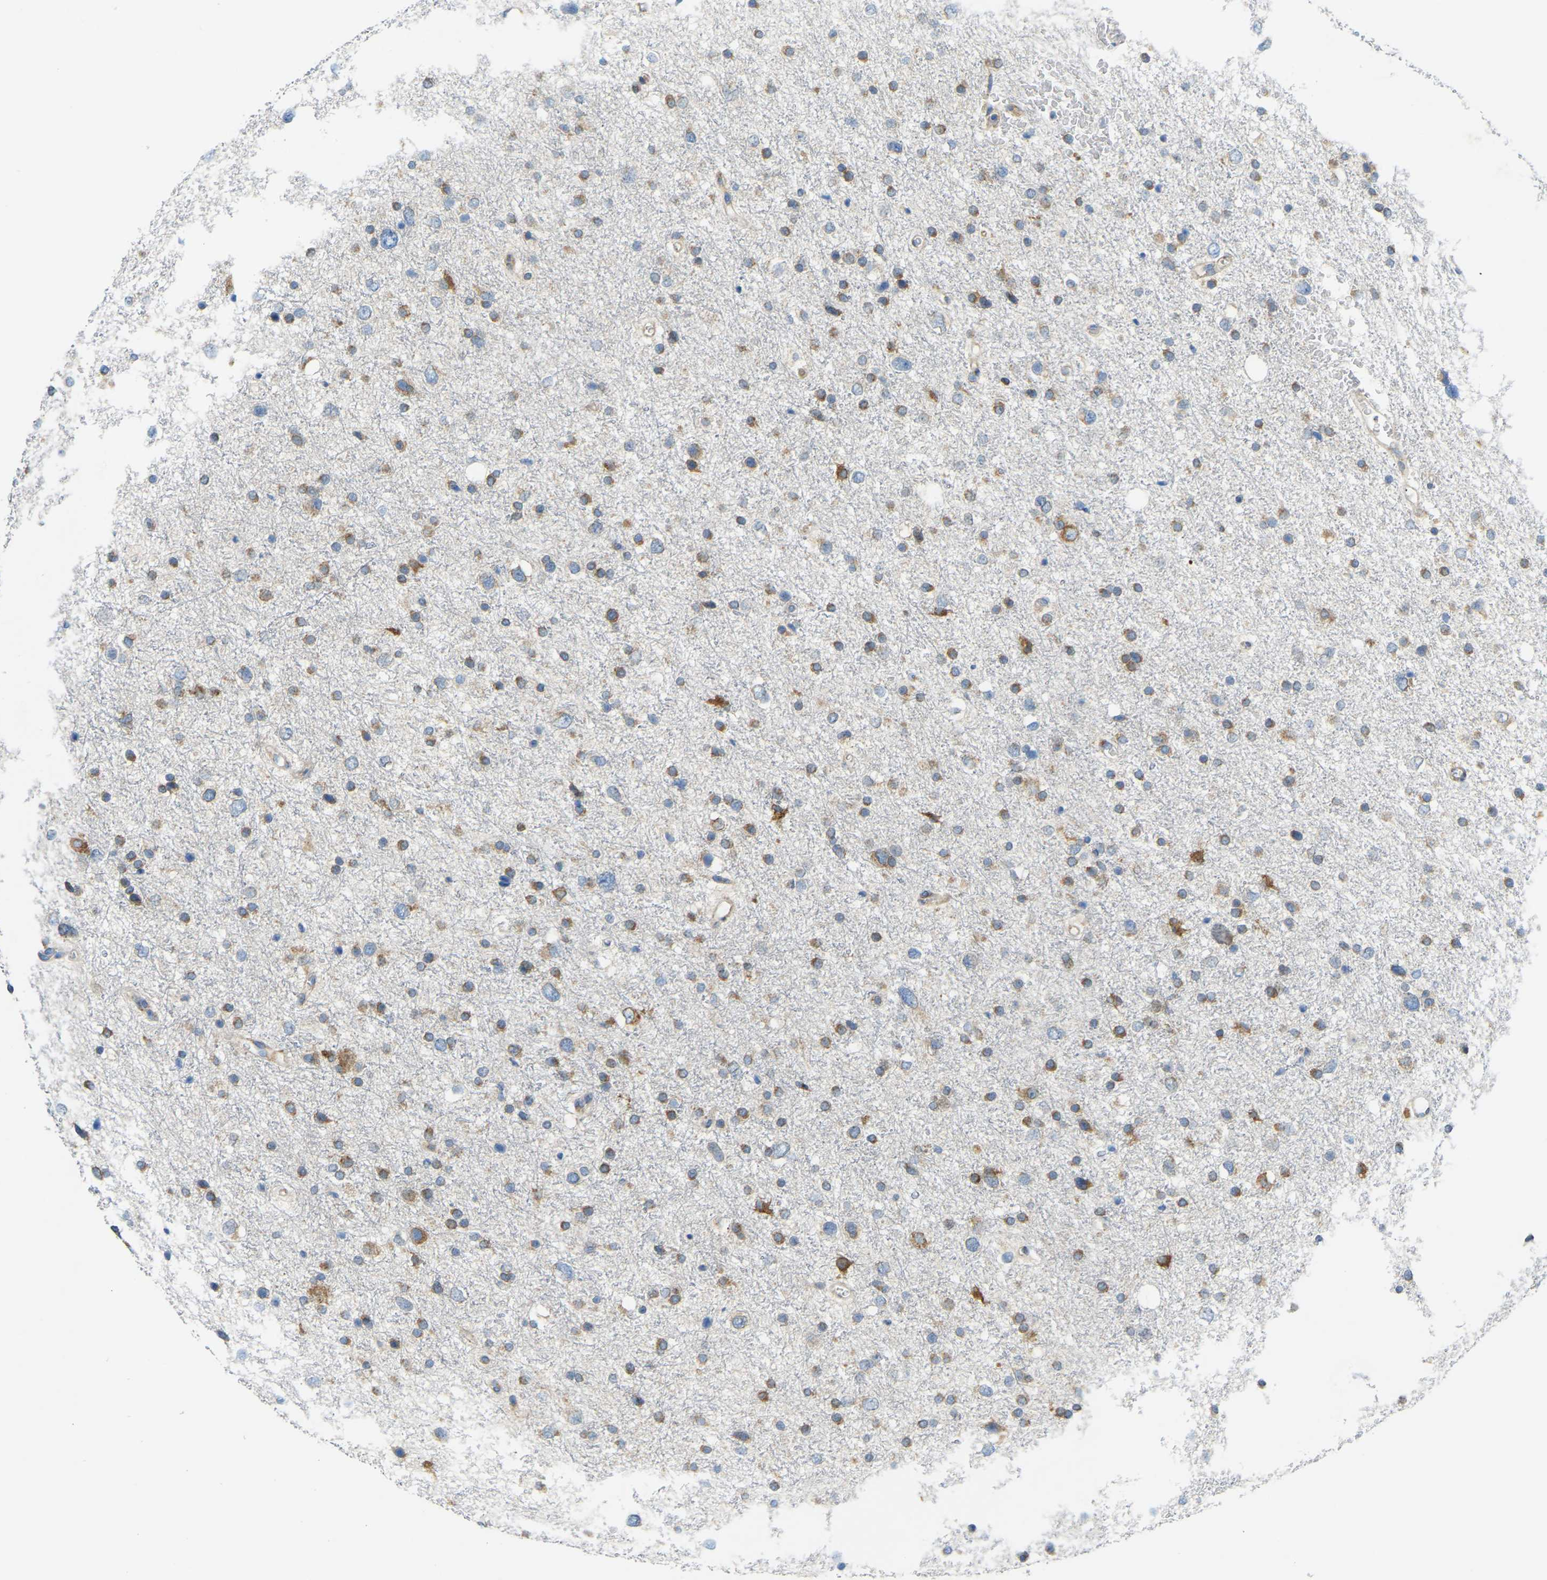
{"staining": {"intensity": "strong", "quantity": "25%-75%", "location": "cytoplasmic/membranous"}, "tissue": "glioma", "cell_type": "Tumor cells", "image_type": "cancer", "snomed": [{"axis": "morphology", "description": "Glioma, malignant, Low grade"}, {"axis": "topography", "description": "Brain"}], "caption": "Immunohistochemistry of human glioma exhibits high levels of strong cytoplasmic/membranous expression in approximately 25%-75% of tumor cells.", "gene": "SND1", "patient": {"sex": "female", "age": 37}}